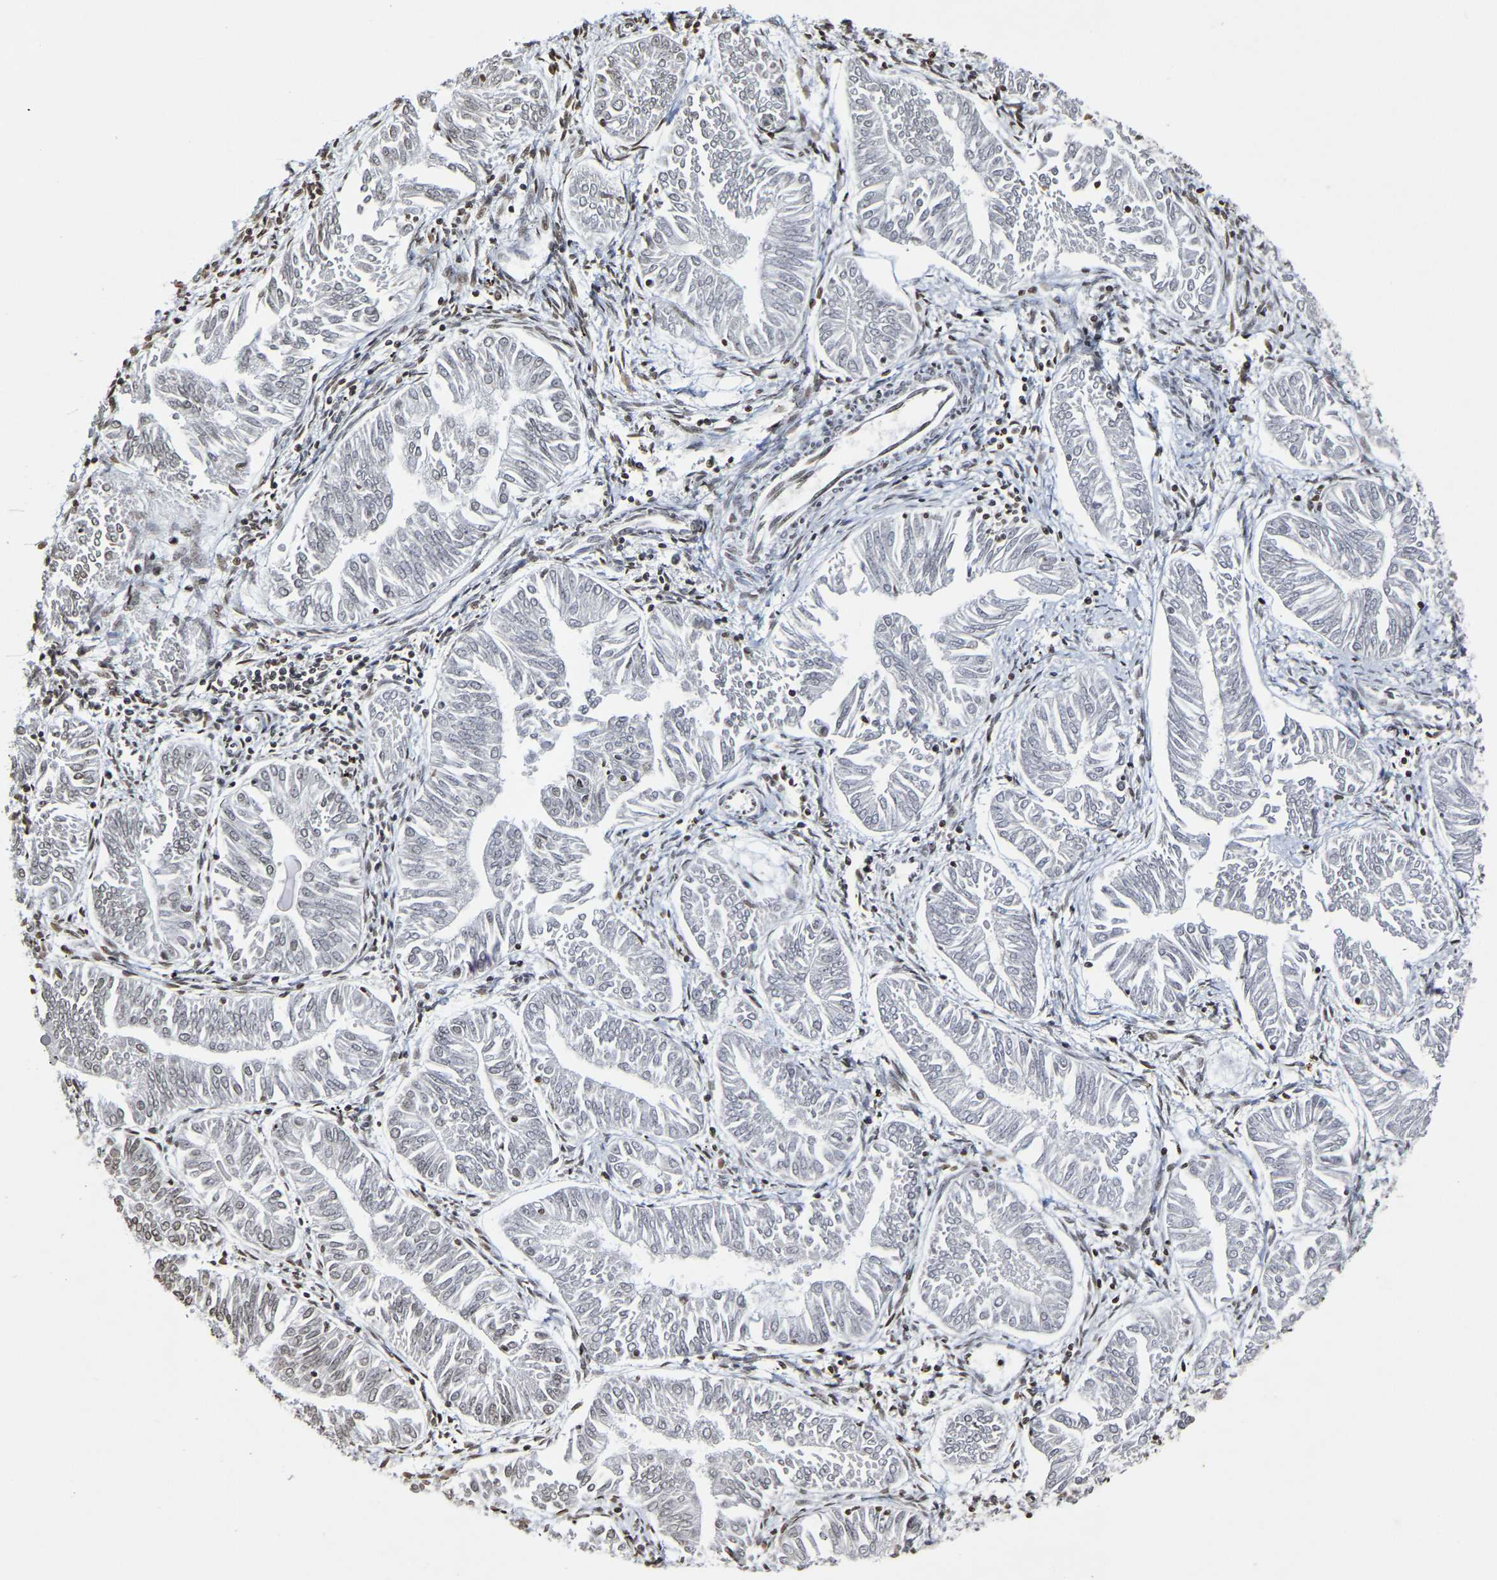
{"staining": {"intensity": "weak", "quantity": "<25%", "location": "nuclear"}, "tissue": "endometrial cancer", "cell_type": "Tumor cells", "image_type": "cancer", "snomed": [{"axis": "morphology", "description": "Adenocarcinoma, NOS"}, {"axis": "topography", "description": "Endometrium"}], "caption": "Tumor cells show no significant positivity in endometrial cancer. The staining was performed using DAB (3,3'-diaminobenzidine) to visualize the protein expression in brown, while the nuclei were stained in blue with hematoxylin (Magnification: 20x).", "gene": "ATF4", "patient": {"sex": "female", "age": 53}}